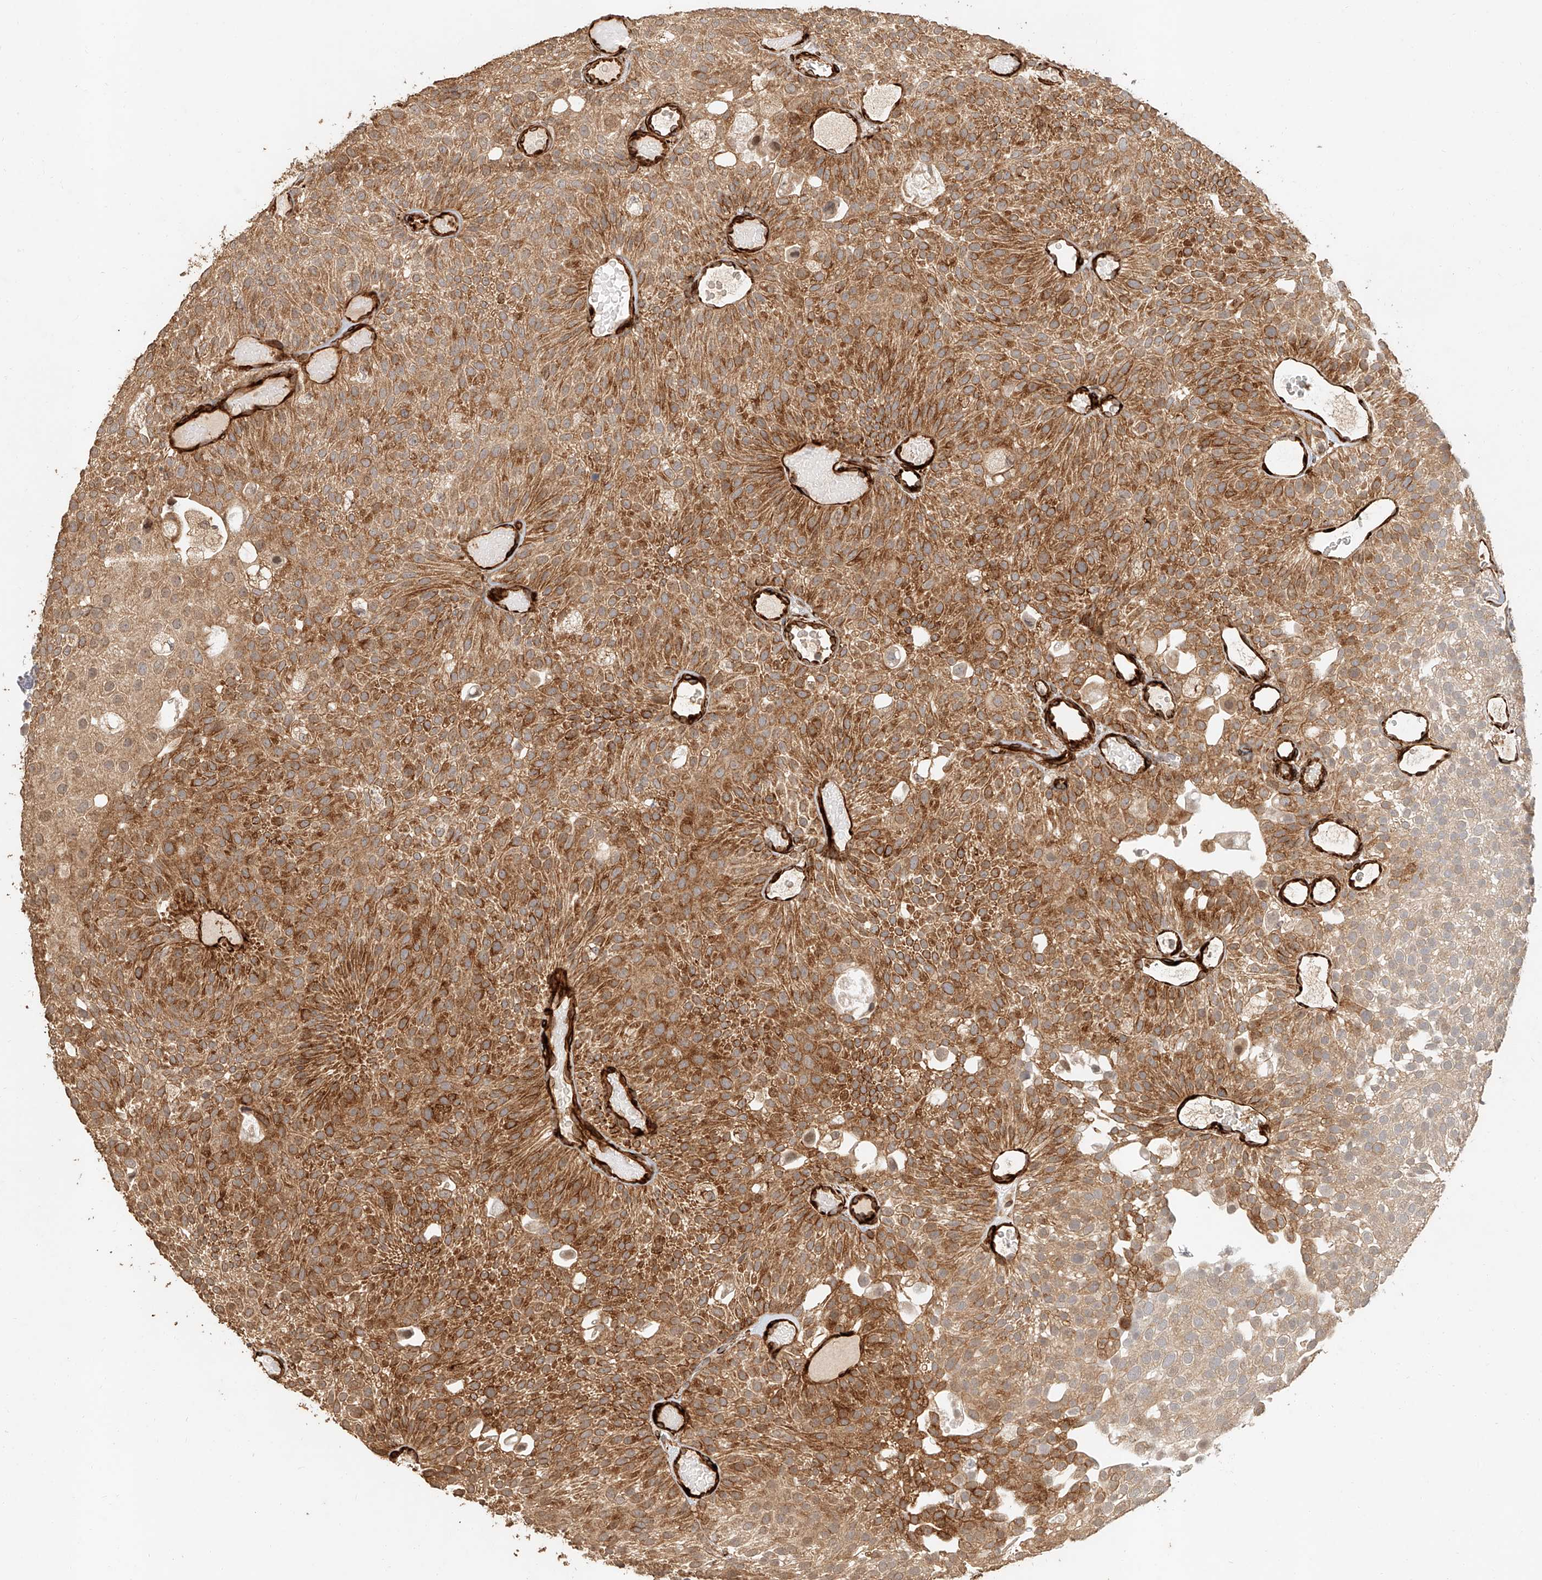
{"staining": {"intensity": "moderate", "quantity": ">75%", "location": "cytoplasmic/membranous"}, "tissue": "urothelial cancer", "cell_type": "Tumor cells", "image_type": "cancer", "snomed": [{"axis": "morphology", "description": "Urothelial carcinoma, Low grade"}, {"axis": "topography", "description": "Urinary bladder"}], "caption": "Human urothelial cancer stained for a protein (brown) shows moderate cytoplasmic/membranous positive staining in about >75% of tumor cells.", "gene": "NAP1L1", "patient": {"sex": "male", "age": 78}}